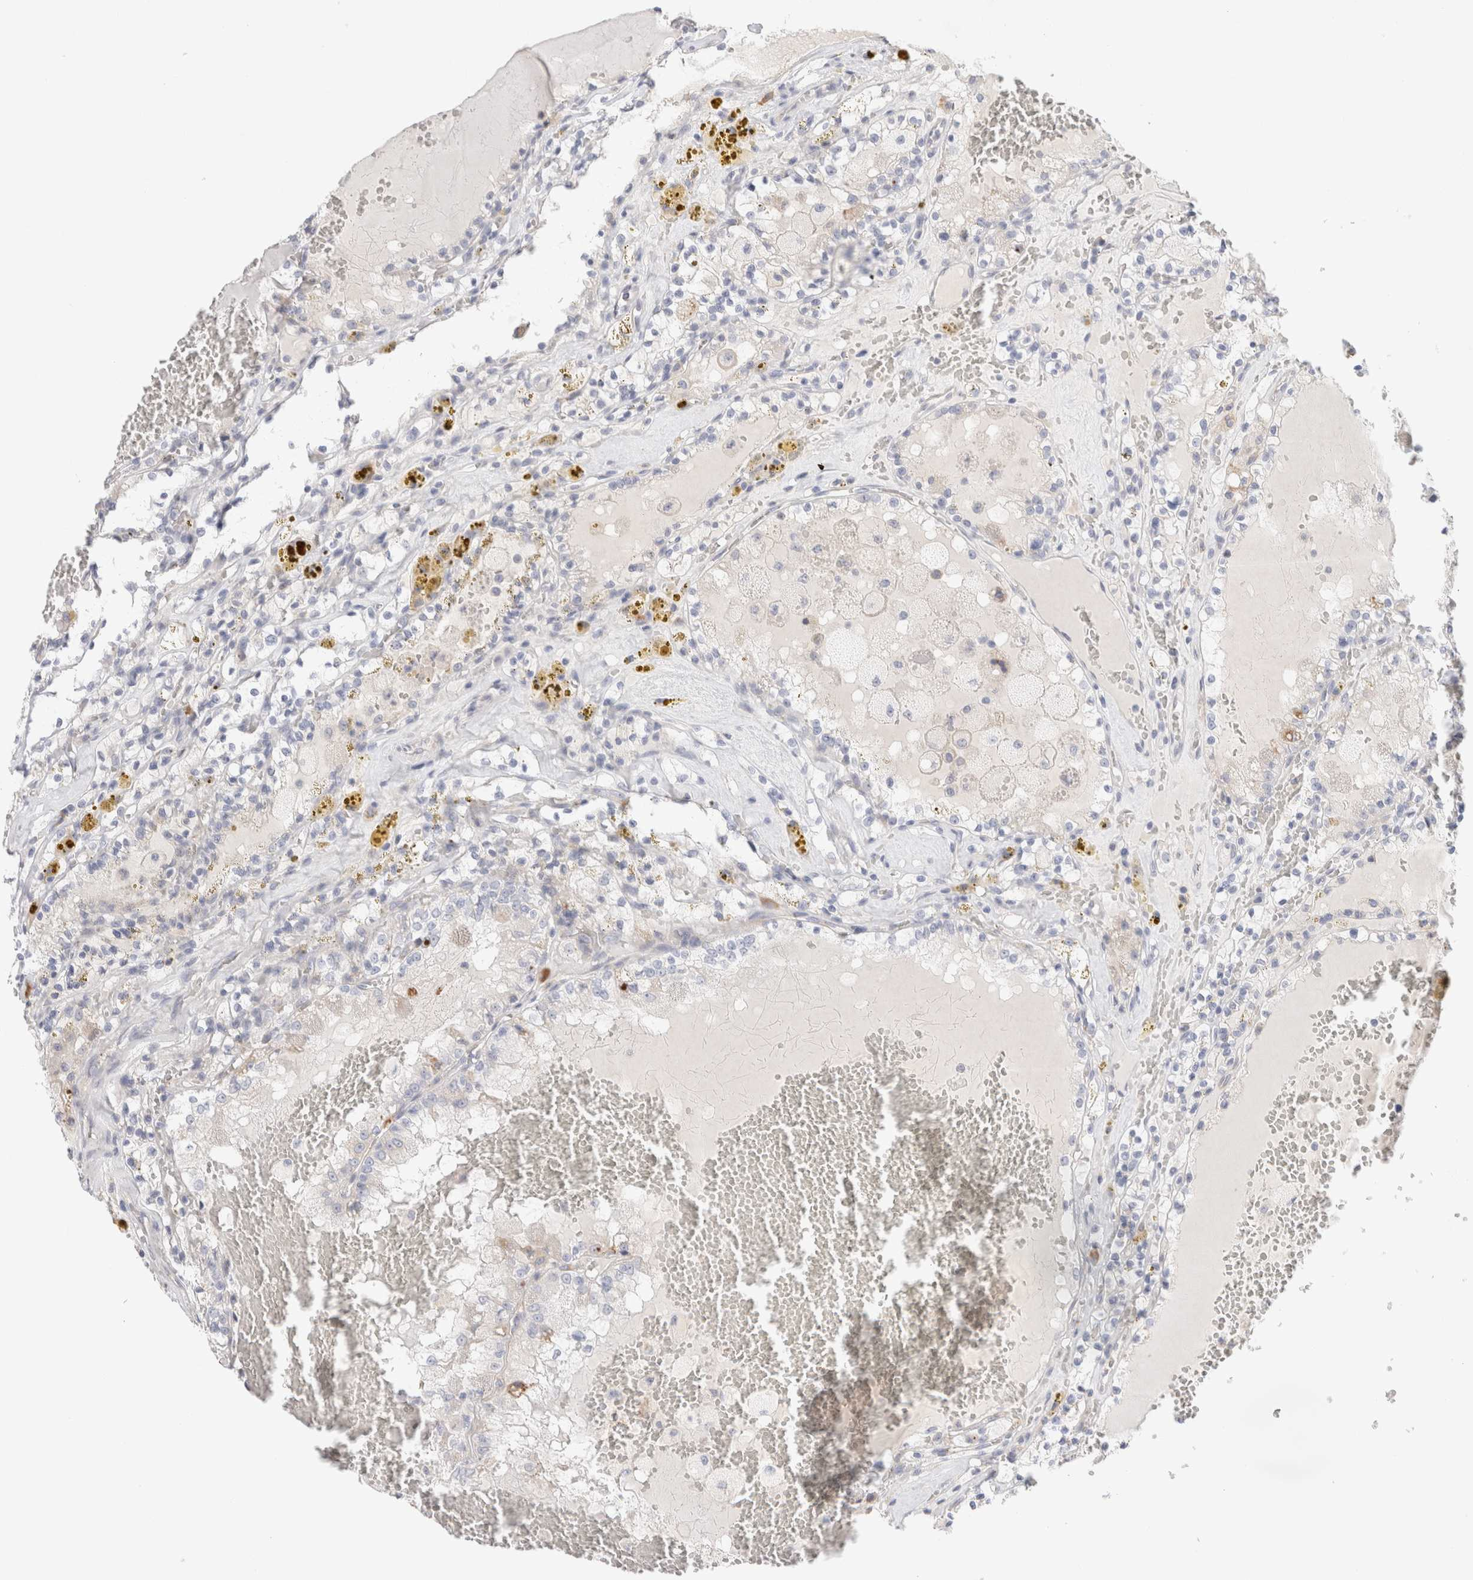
{"staining": {"intensity": "negative", "quantity": "none", "location": "none"}, "tissue": "renal cancer", "cell_type": "Tumor cells", "image_type": "cancer", "snomed": [{"axis": "morphology", "description": "Adenocarcinoma, NOS"}, {"axis": "topography", "description": "Kidney"}], "caption": "DAB (3,3'-diaminobenzidine) immunohistochemical staining of renal cancer (adenocarcinoma) shows no significant expression in tumor cells.", "gene": "CSK", "patient": {"sex": "female", "age": 56}}